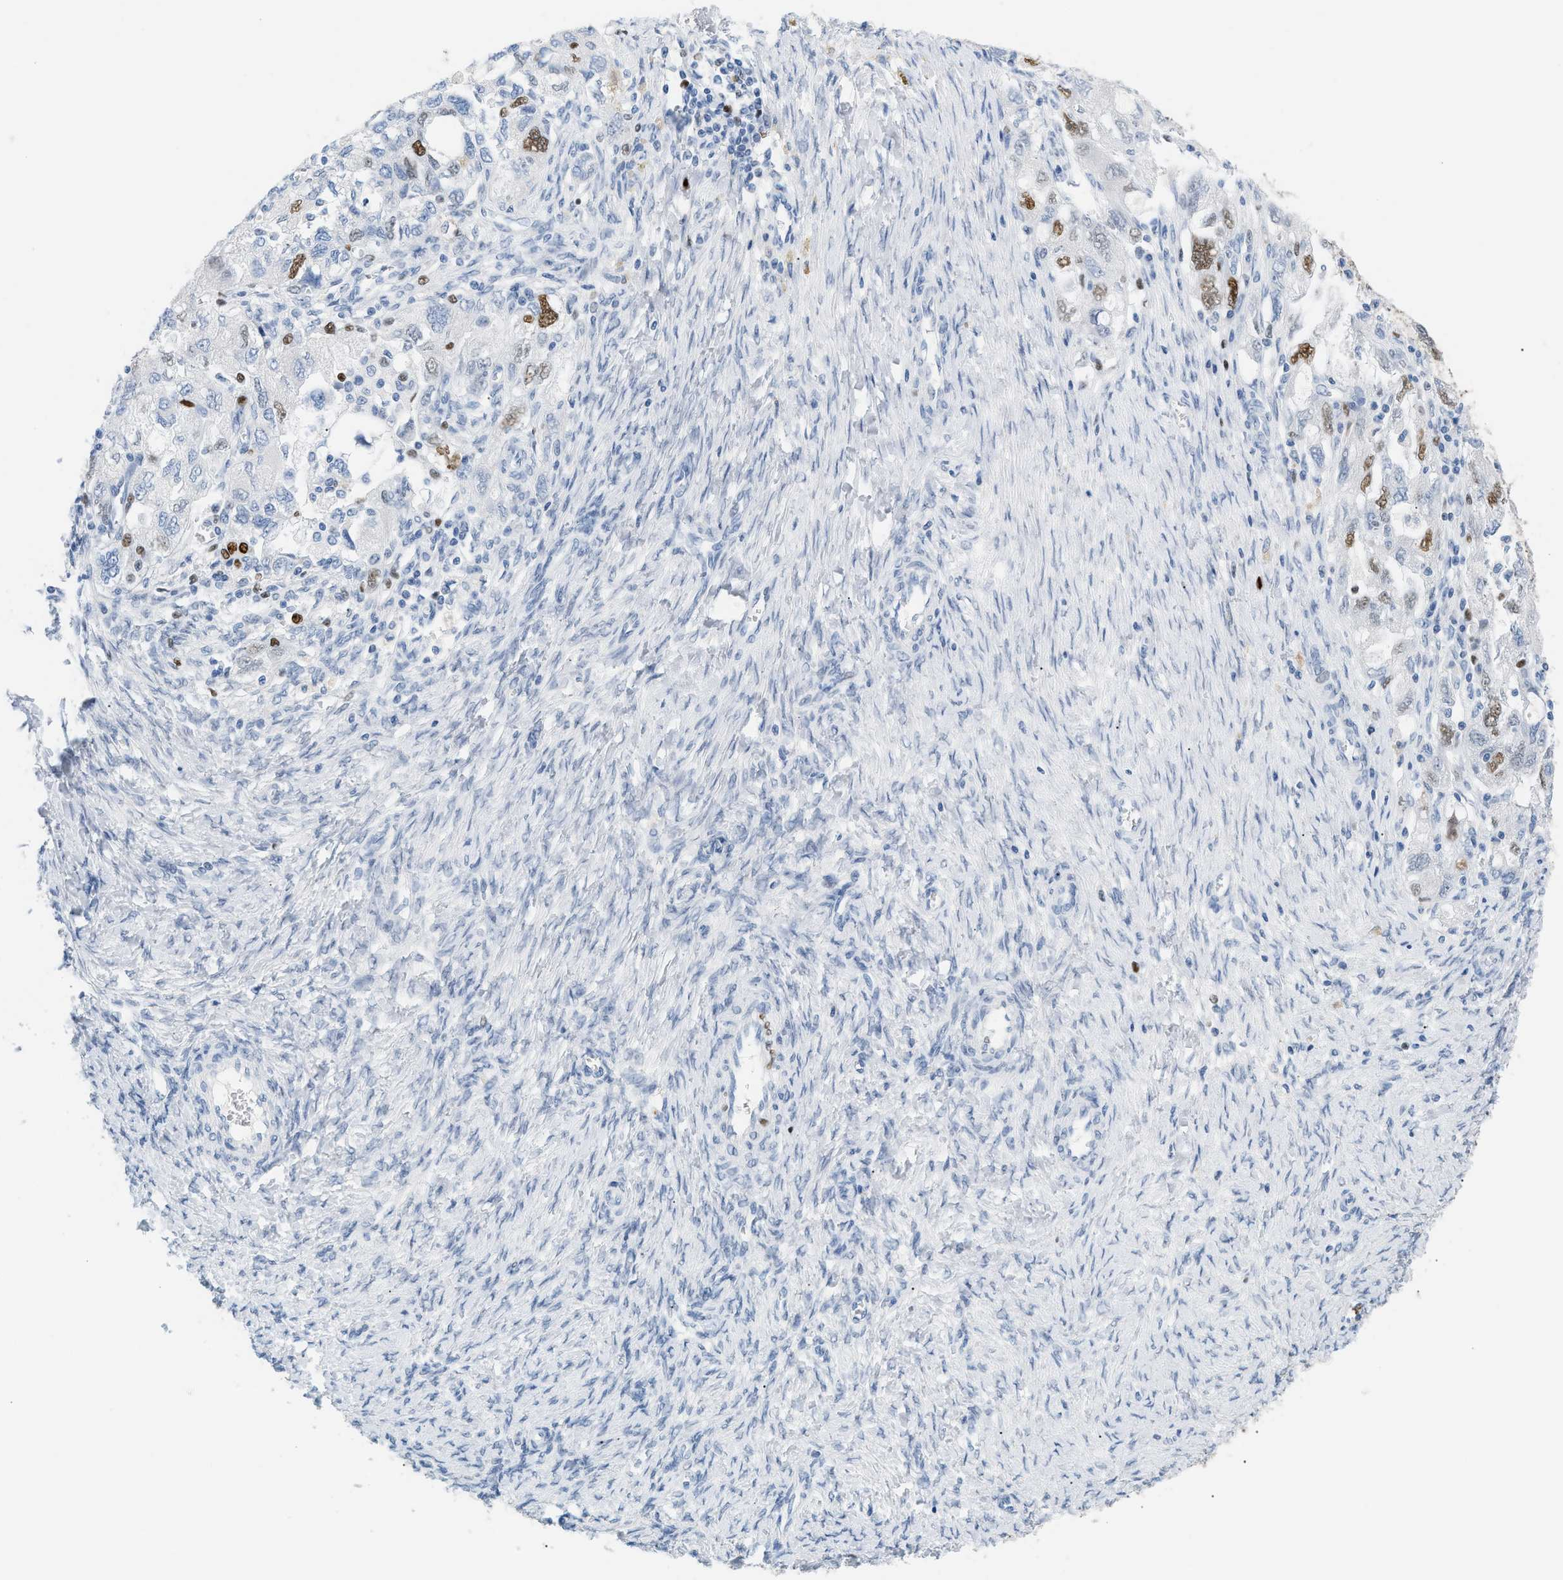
{"staining": {"intensity": "moderate", "quantity": ">75%", "location": "nuclear"}, "tissue": "ovarian cancer", "cell_type": "Tumor cells", "image_type": "cancer", "snomed": [{"axis": "morphology", "description": "Carcinoma, NOS"}, {"axis": "morphology", "description": "Cystadenocarcinoma, serous, NOS"}, {"axis": "topography", "description": "Ovary"}], "caption": "Immunohistochemical staining of ovarian serous cystadenocarcinoma exhibits medium levels of moderate nuclear expression in approximately >75% of tumor cells. Immunohistochemistry stains the protein in brown and the nuclei are stained blue.", "gene": "MCM7", "patient": {"sex": "female", "age": 69}}